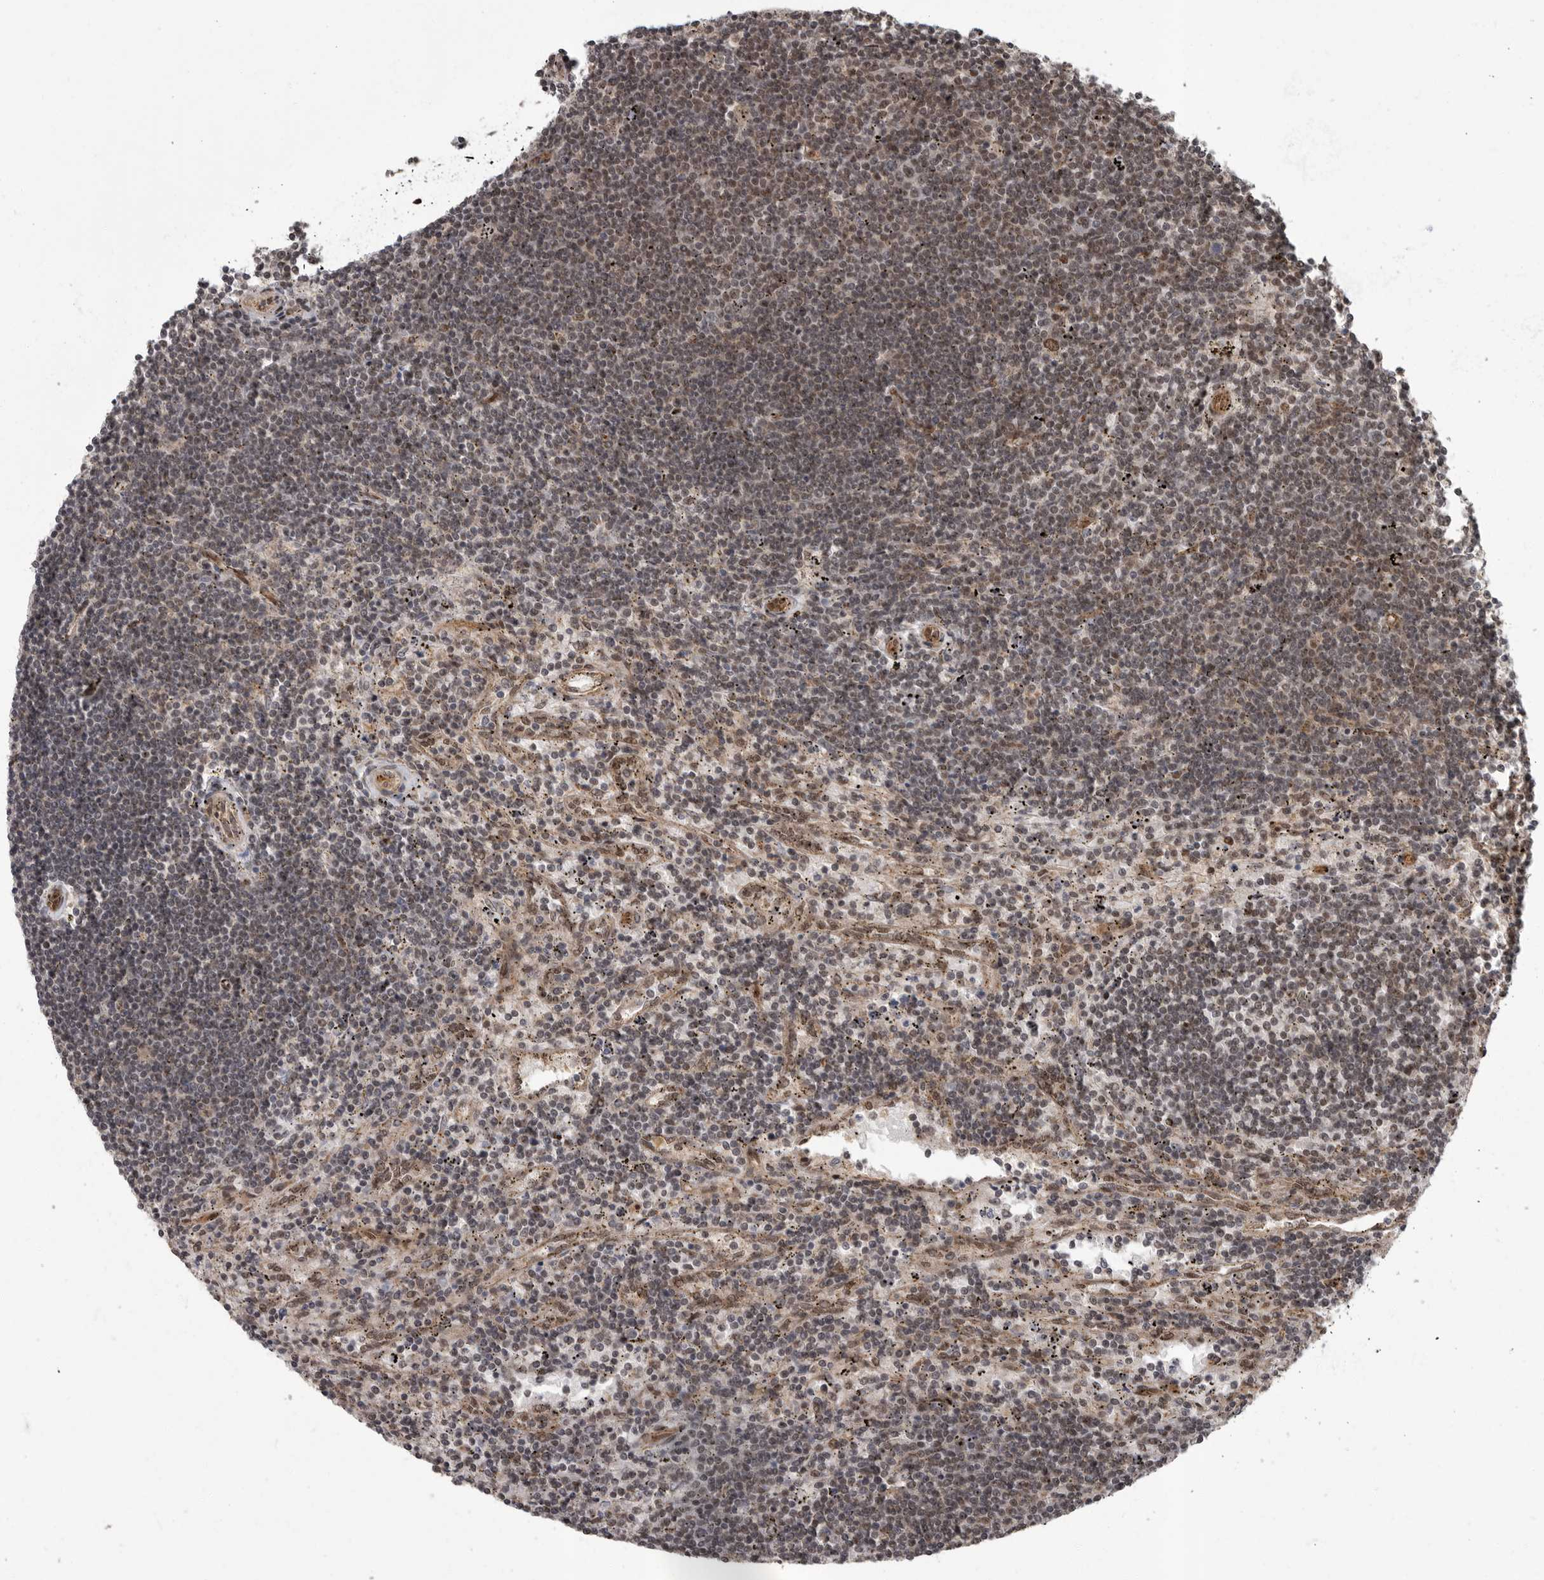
{"staining": {"intensity": "weak", "quantity": "25%-75%", "location": "nuclear"}, "tissue": "lymphoma", "cell_type": "Tumor cells", "image_type": "cancer", "snomed": [{"axis": "morphology", "description": "Malignant lymphoma, non-Hodgkin's type, Low grade"}, {"axis": "topography", "description": "Spleen"}], "caption": "Protein staining by immunohistochemistry (IHC) shows weak nuclear positivity in approximately 25%-75% of tumor cells in lymphoma.", "gene": "VPS50", "patient": {"sex": "male", "age": 76}}